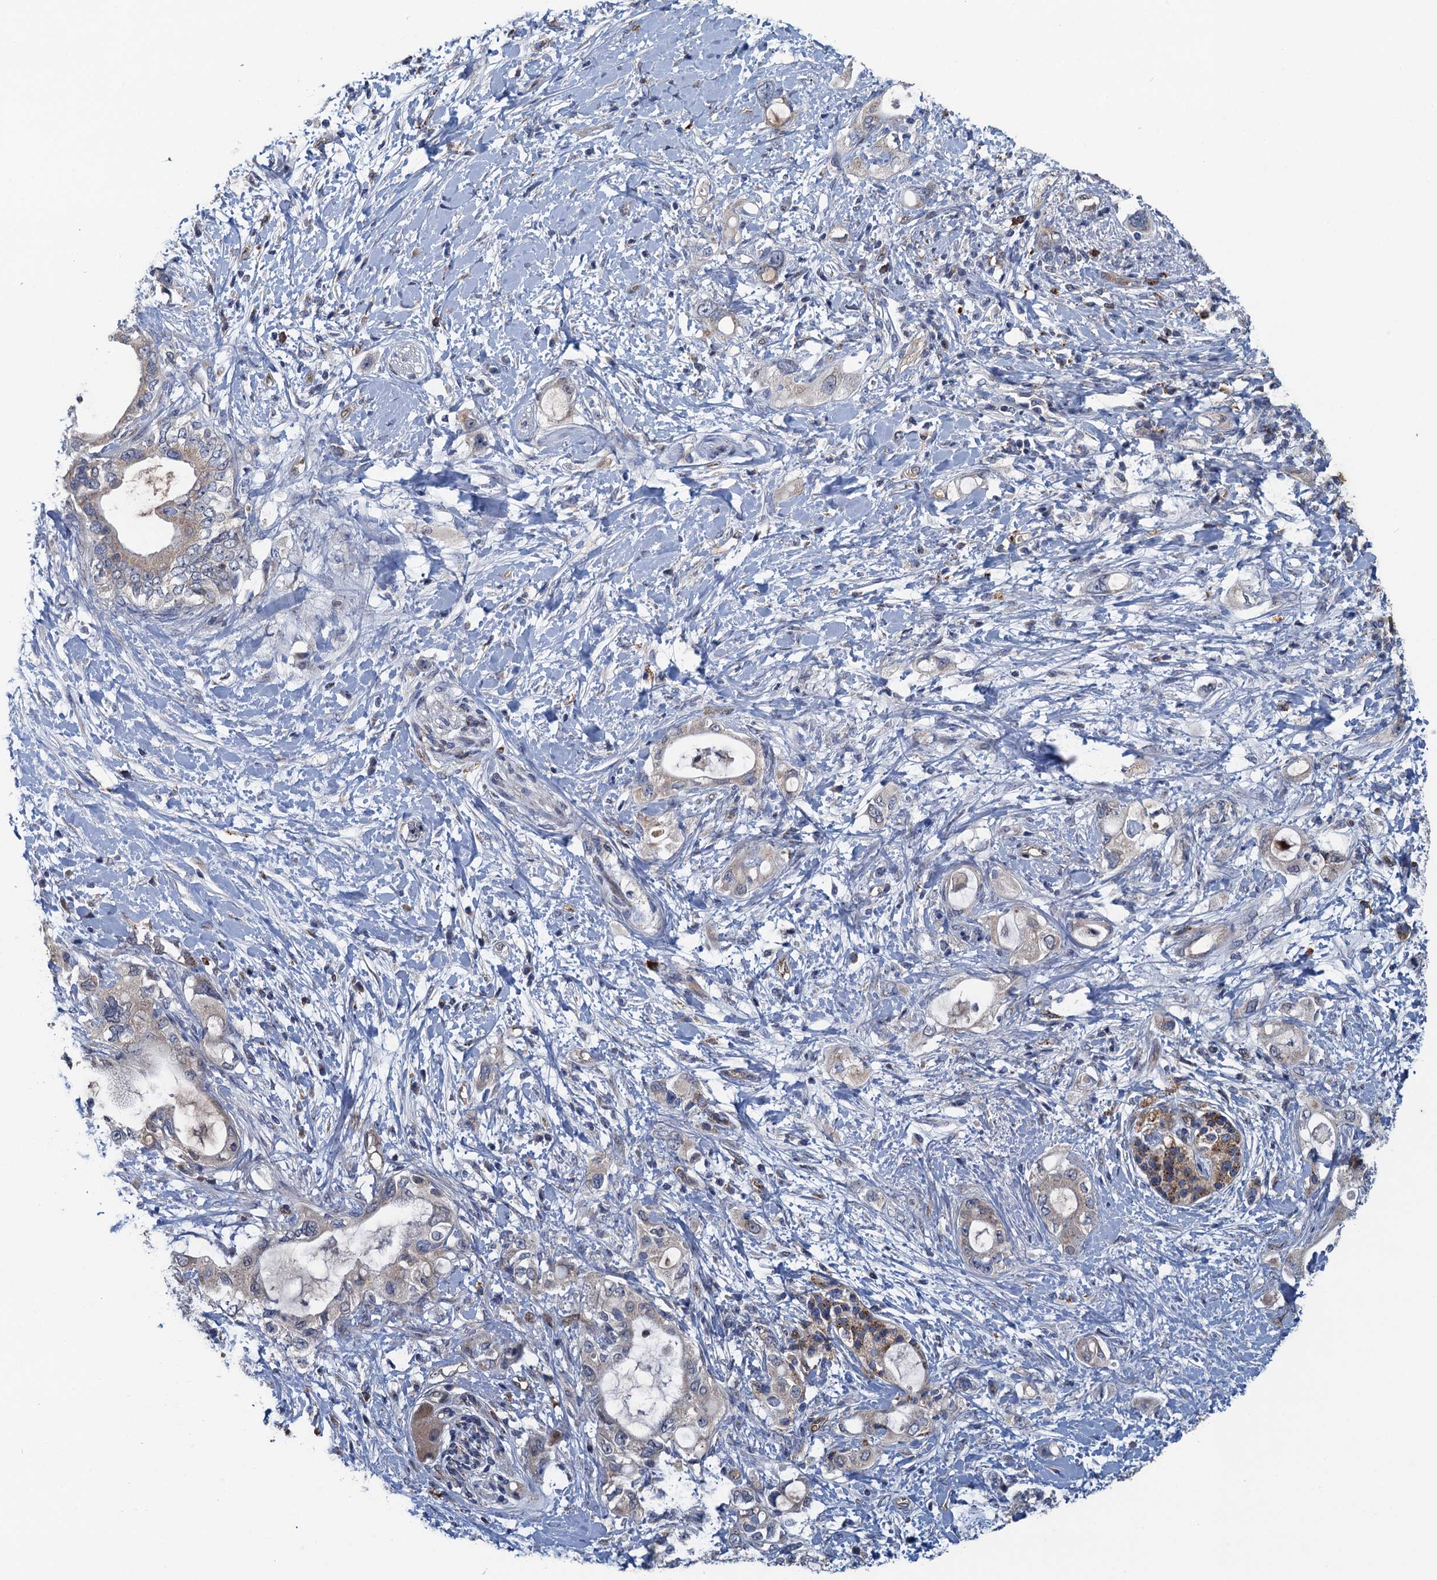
{"staining": {"intensity": "negative", "quantity": "none", "location": "none"}, "tissue": "pancreatic cancer", "cell_type": "Tumor cells", "image_type": "cancer", "snomed": [{"axis": "morphology", "description": "Adenocarcinoma, NOS"}, {"axis": "topography", "description": "Pancreas"}], "caption": "Adenocarcinoma (pancreatic) was stained to show a protein in brown. There is no significant expression in tumor cells.", "gene": "KBTBD8", "patient": {"sex": "female", "age": 56}}